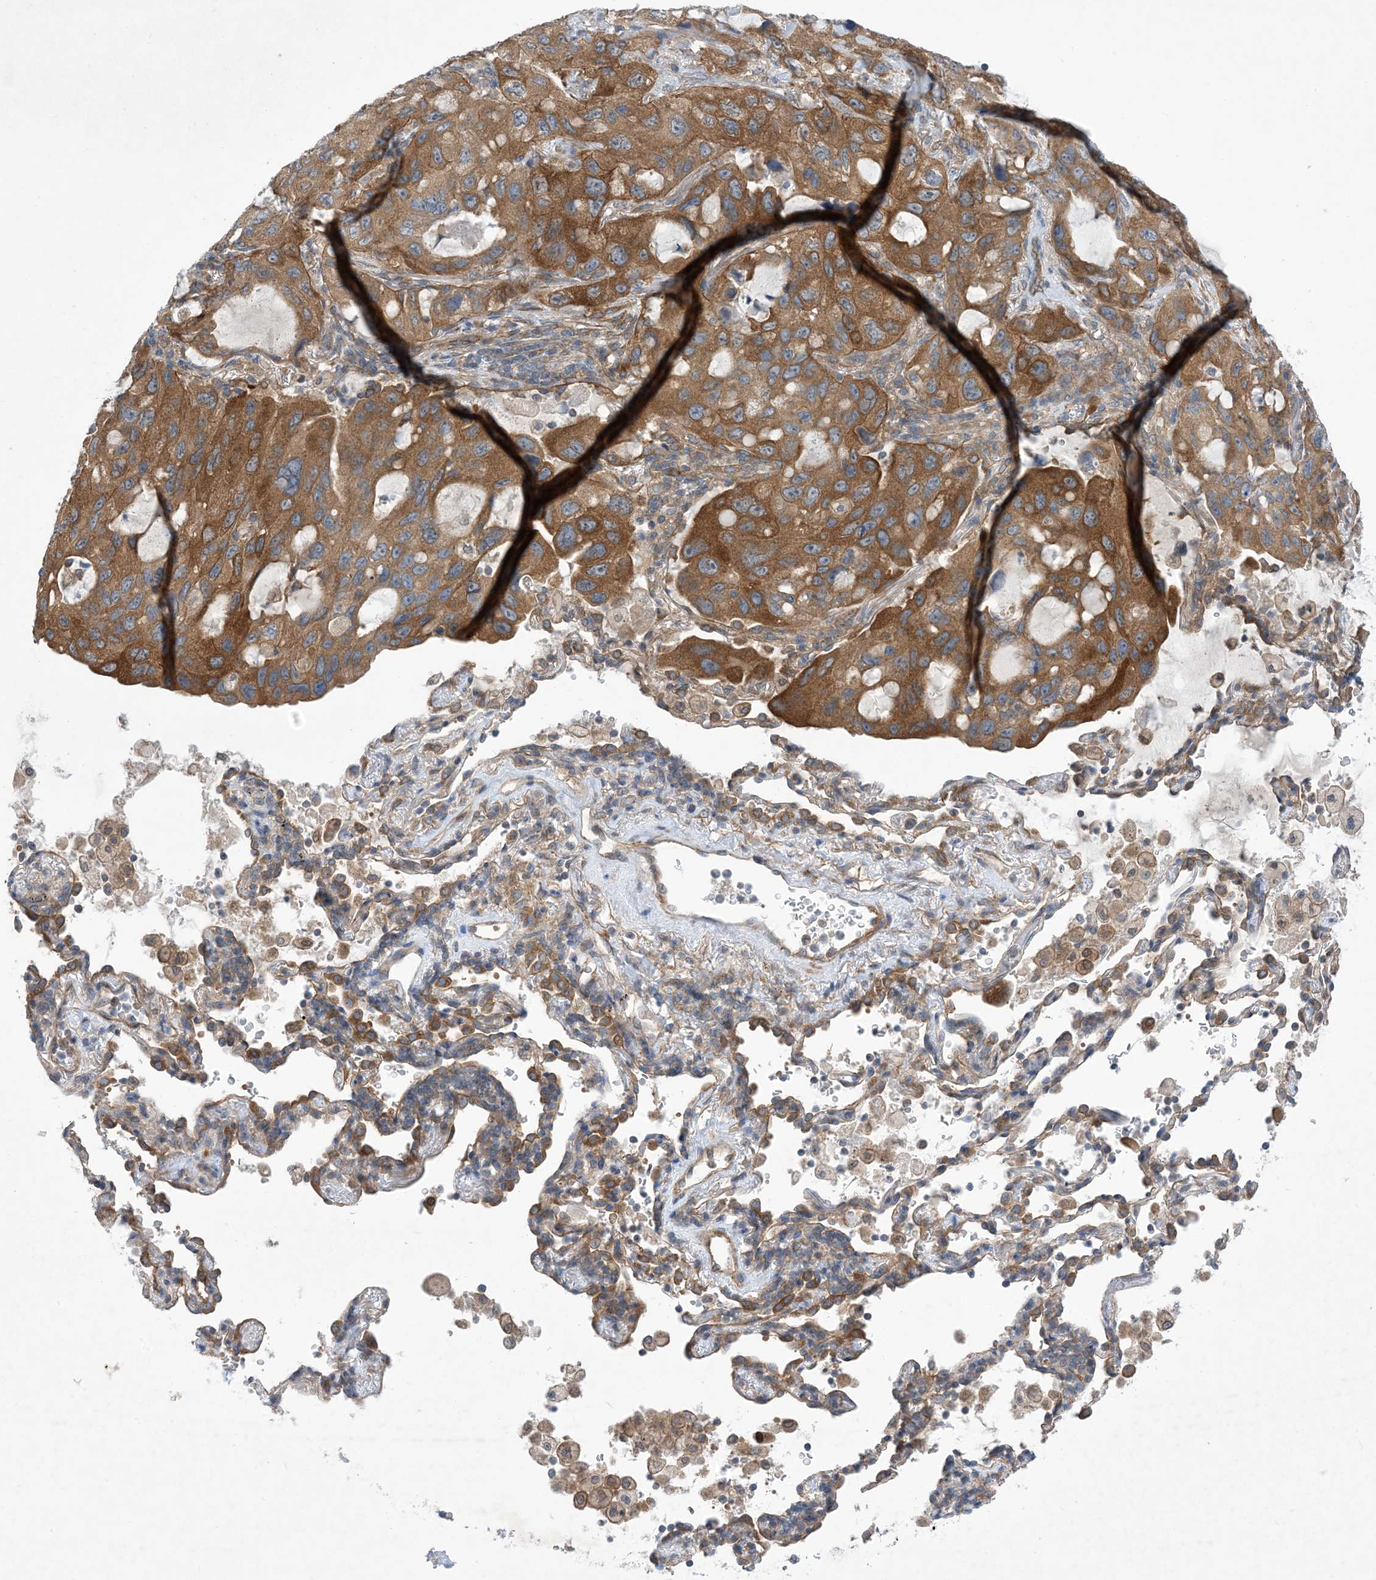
{"staining": {"intensity": "strong", "quantity": ">75%", "location": "cytoplasmic/membranous"}, "tissue": "lung cancer", "cell_type": "Tumor cells", "image_type": "cancer", "snomed": [{"axis": "morphology", "description": "Squamous cell carcinoma, NOS"}, {"axis": "topography", "description": "Lung"}], "caption": "Strong cytoplasmic/membranous staining is appreciated in about >75% of tumor cells in lung squamous cell carcinoma.", "gene": "EHBP1", "patient": {"sex": "female", "age": 73}}